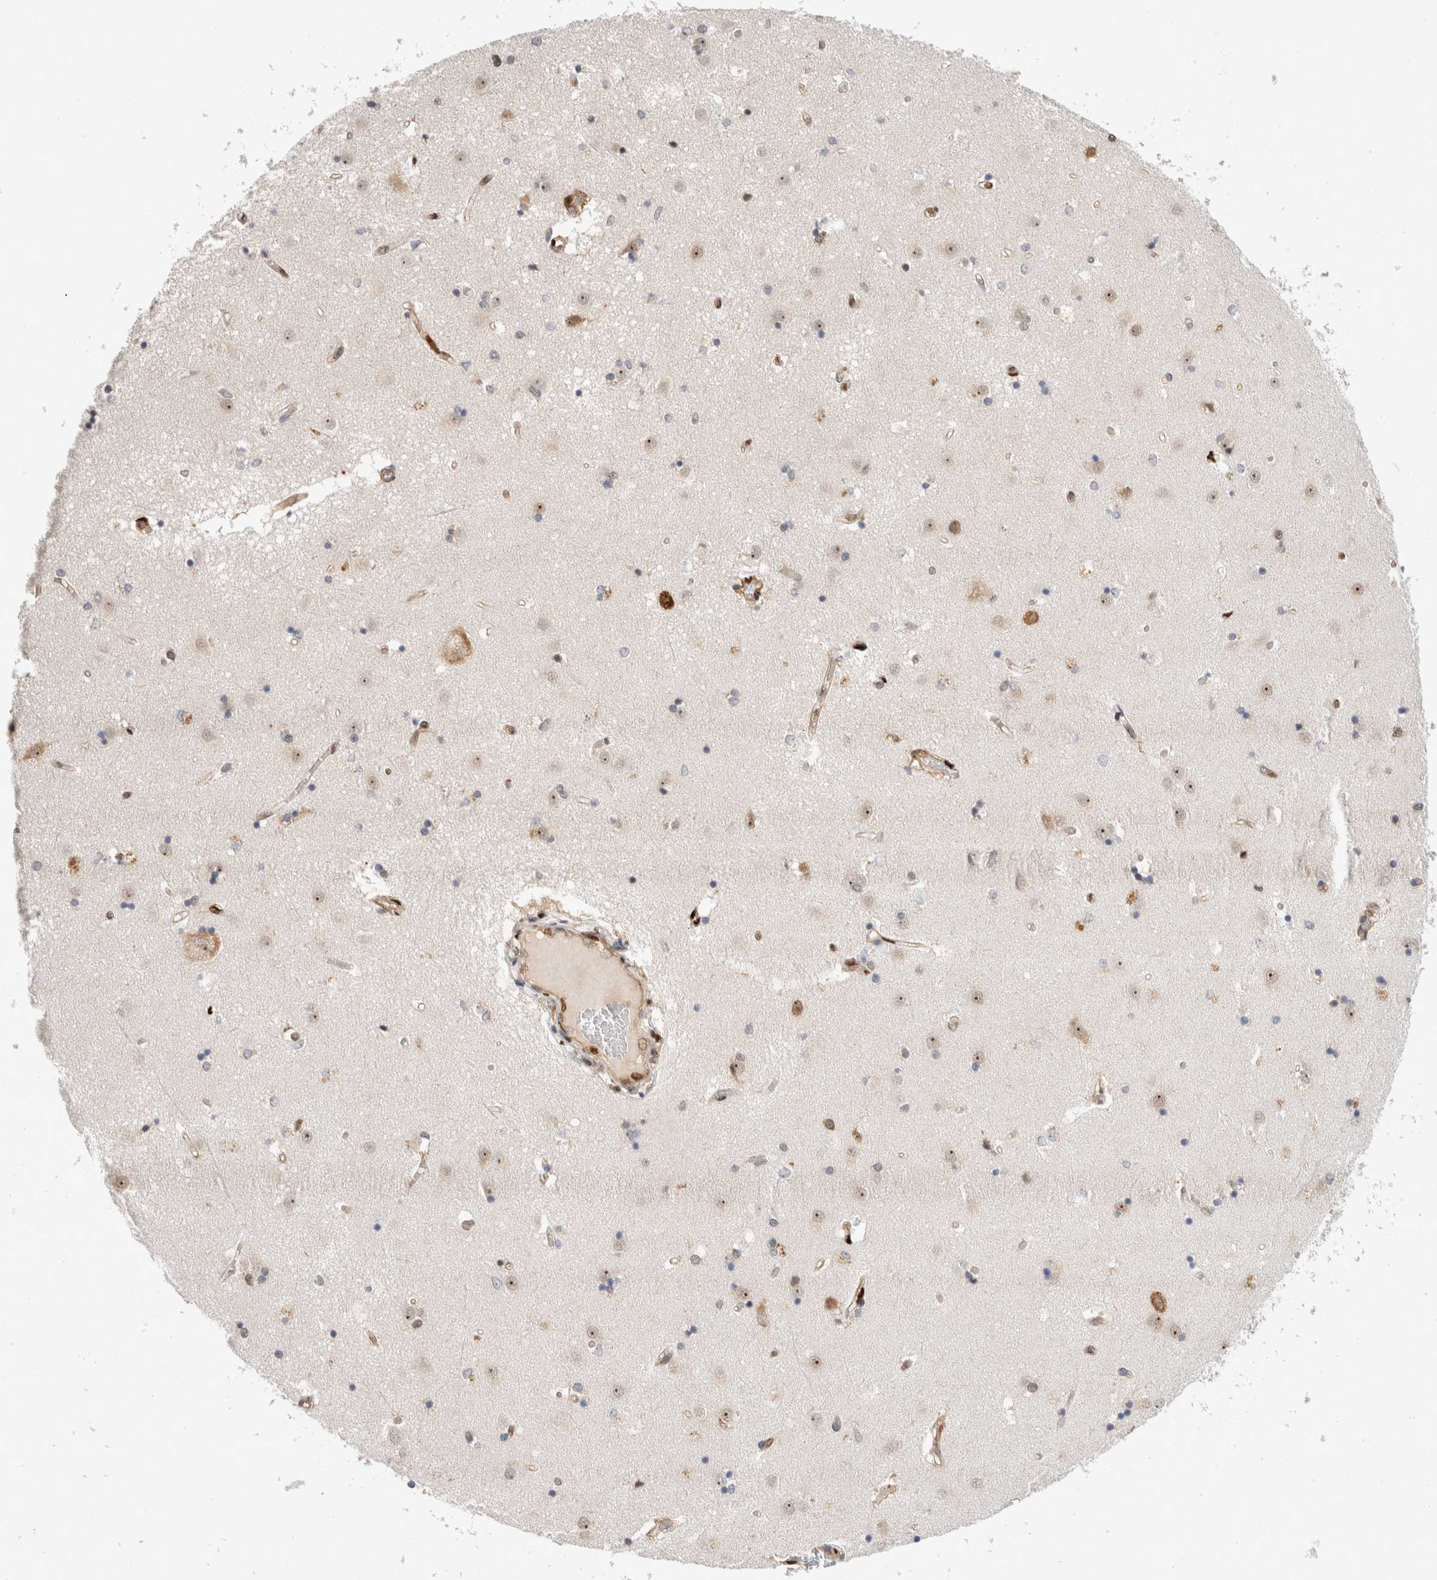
{"staining": {"intensity": "moderate", "quantity": "<25%", "location": "nuclear"}, "tissue": "caudate", "cell_type": "Glial cells", "image_type": "normal", "snomed": [{"axis": "morphology", "description": "Normal tissue, NOS"}, {"axis": "topography", "description": "Lateral ventricle wall"}], "caption": "A brown stain shows moderate nuclear staining of a protein in glial cells of benign caudate.", "gene": "TCF4", "patient": {"sex": "male", "age": 45}}